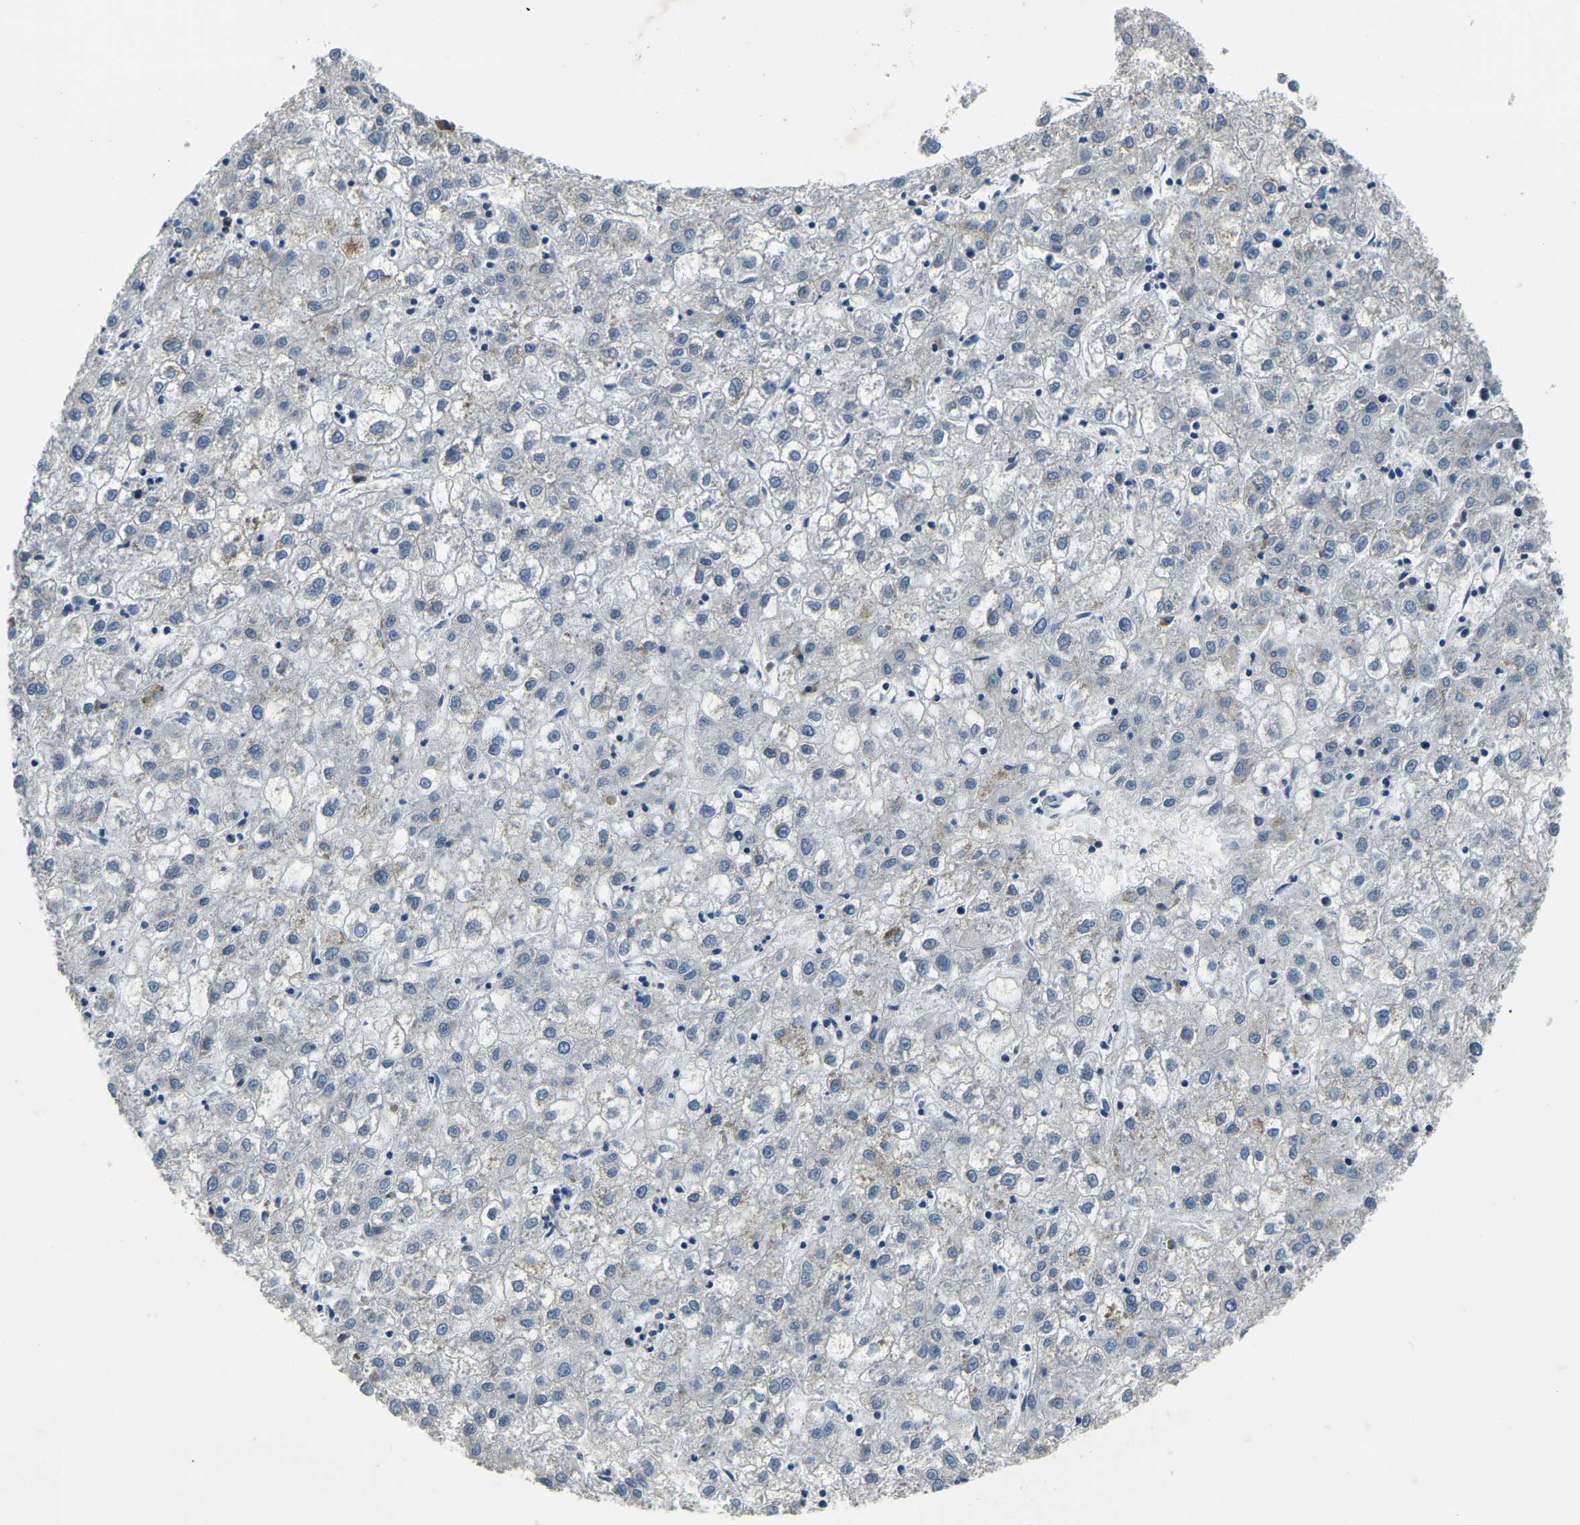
{"staining": {"intensity": "weak", "quantity": "<25%", "location": "cytoplasmic/membranous"}, "tissue": "liver cancer", "cell_type": "Tumor cells", "image_type": "cancer", "snomed": [{"axis": "morphology", "description": "Carcinoma, Hepatocellular, NOS"}, {"axis": "topography", "description": "Liver"}], "caption": "A histopathology image of liver hepatocellular carcinoma stained for a protein reveals no brown staining in tumor cells.", "gene": "ING2", "patient": {"sex": "male", "age": 72}}